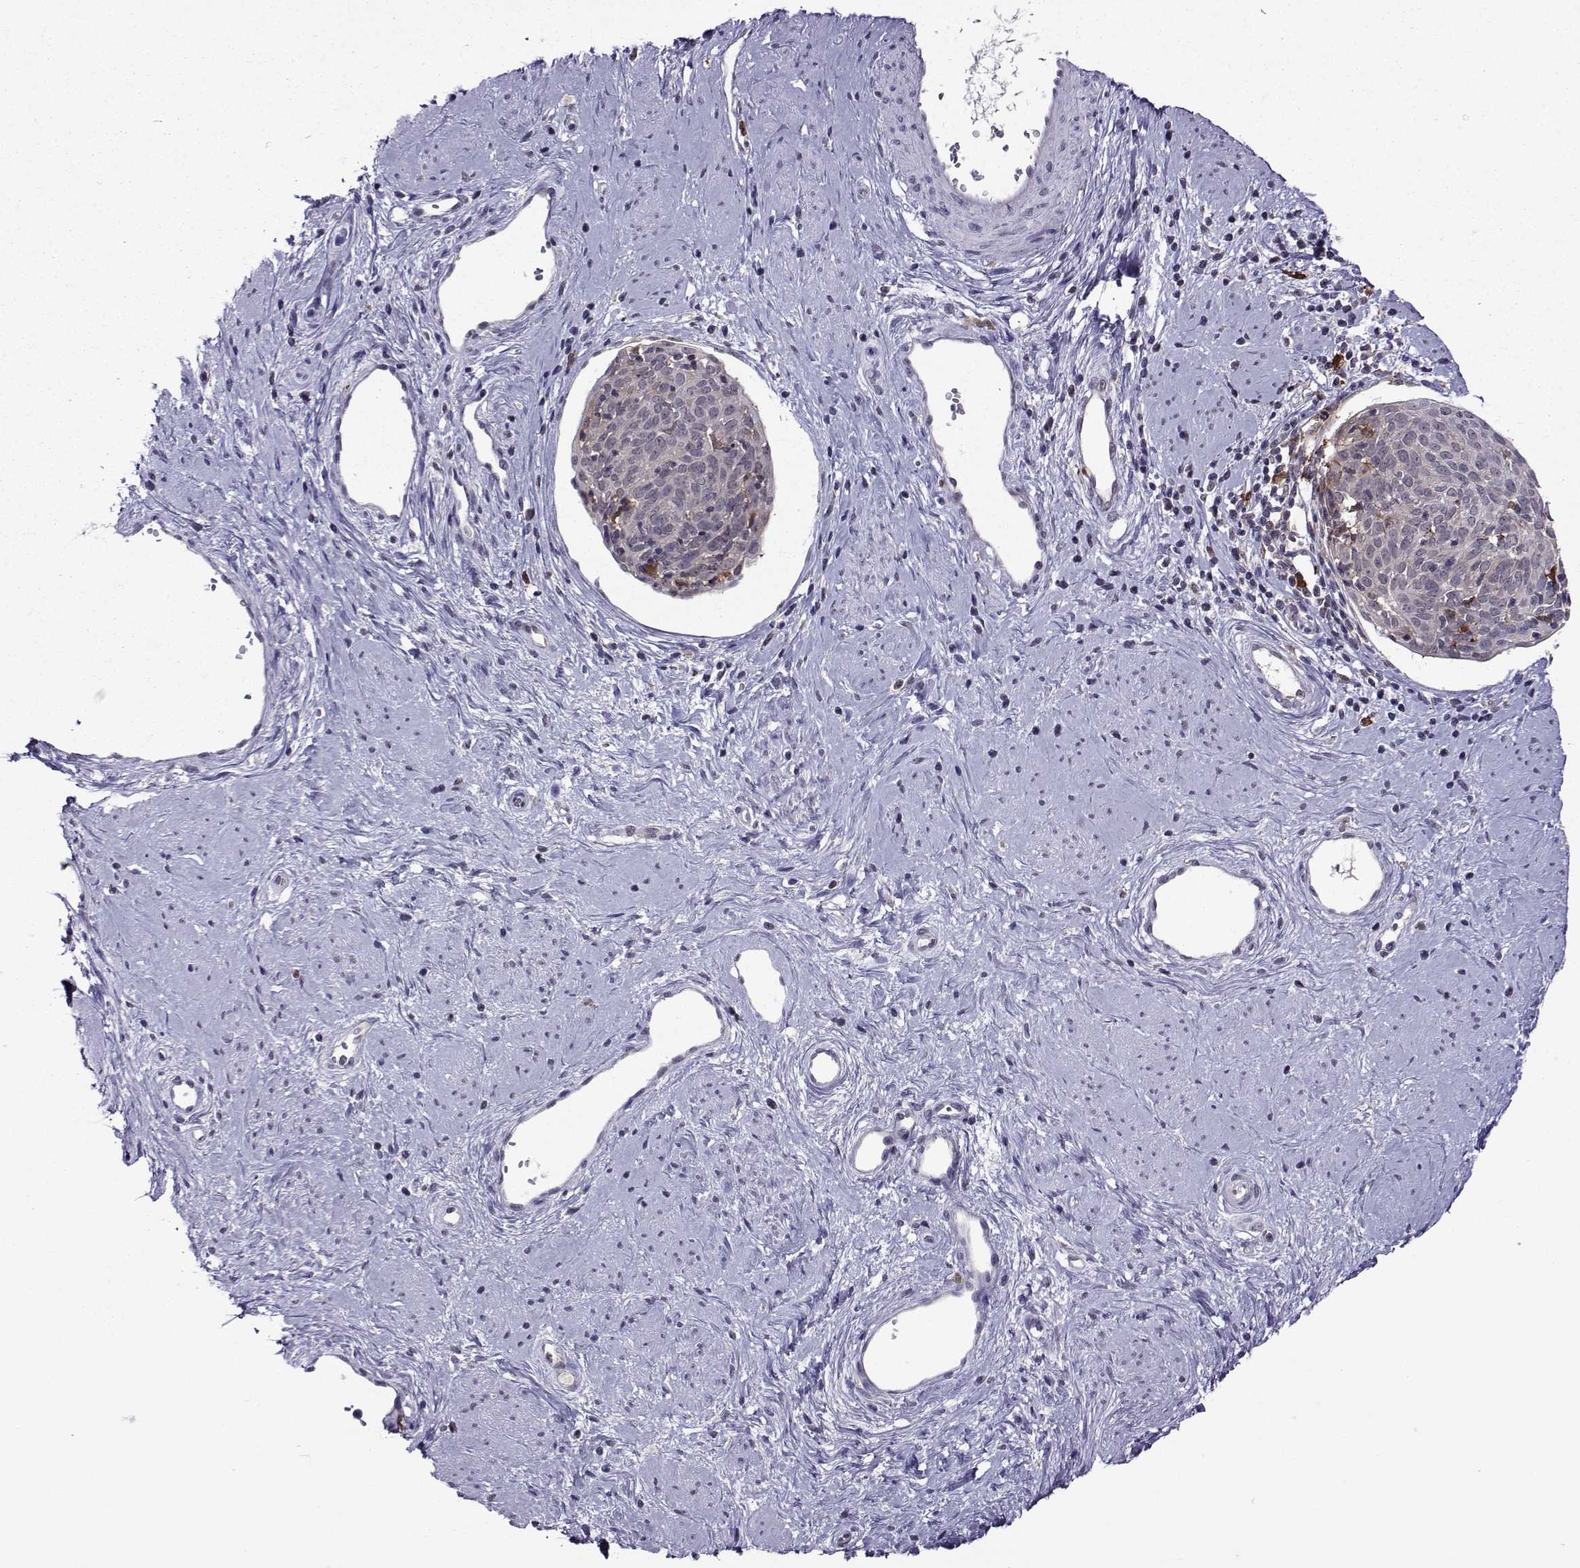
{"staining": {"intensity": "negative", "quantity": "none", "location": "none"}, "tissue": "cervical cancer", "cell_type": "Tumor cells", "image_type": "cancer", "snomed": [{"axis": "morphology", "description": "Squamous cell carcinoma, NOS"}, {"axis": "topography", "description": "Cervix"}], "caption": "This is an IHC micrograph of human cervical cancer (squamous cell carcinoma). There is no staining in tumor cells.", "gene": "DDX20", "patient": {"sex": "female", "age": 39}}